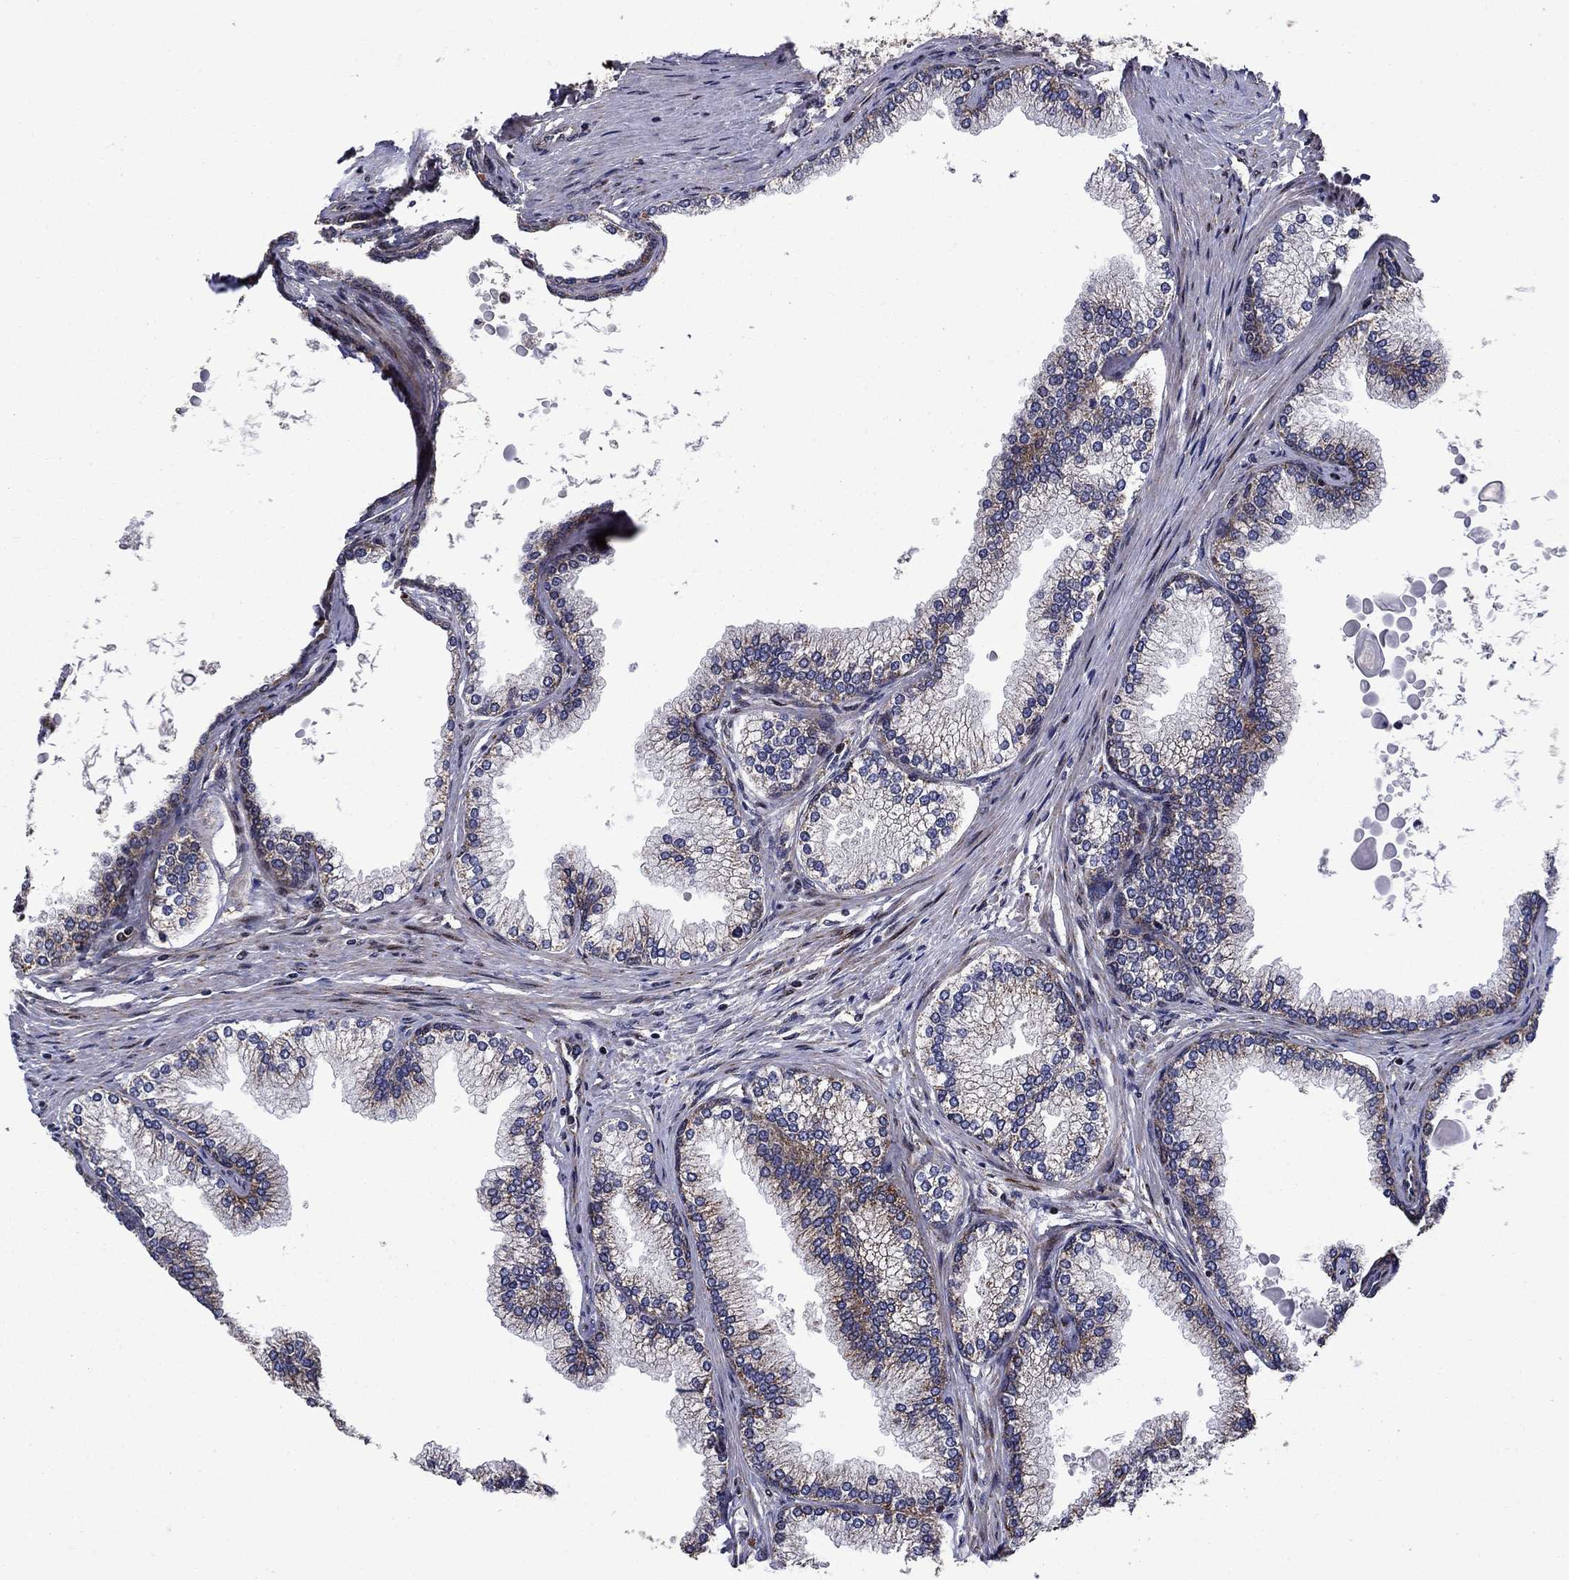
{"staining": {"intensity": "moderate", "quantity": "<25%", "location": "cytoplasmic/membranous"}, "tissue": "prostate", "cell_type": "Glandular cells", "image_type": "normal", "snomed": [{"axis": "morphology", "description": "Normal tissue, NOS"}, {"axis": "topography", "description": "Prostate"}], "caption": "DAB immunohistochemical staining of normal prostate shows moderate cytoplasmic/membranous protein staining in approximately <25% of glandular cells.", "gene": "AGTPBP1", "patient": {"sex": "male", "age": 72}}